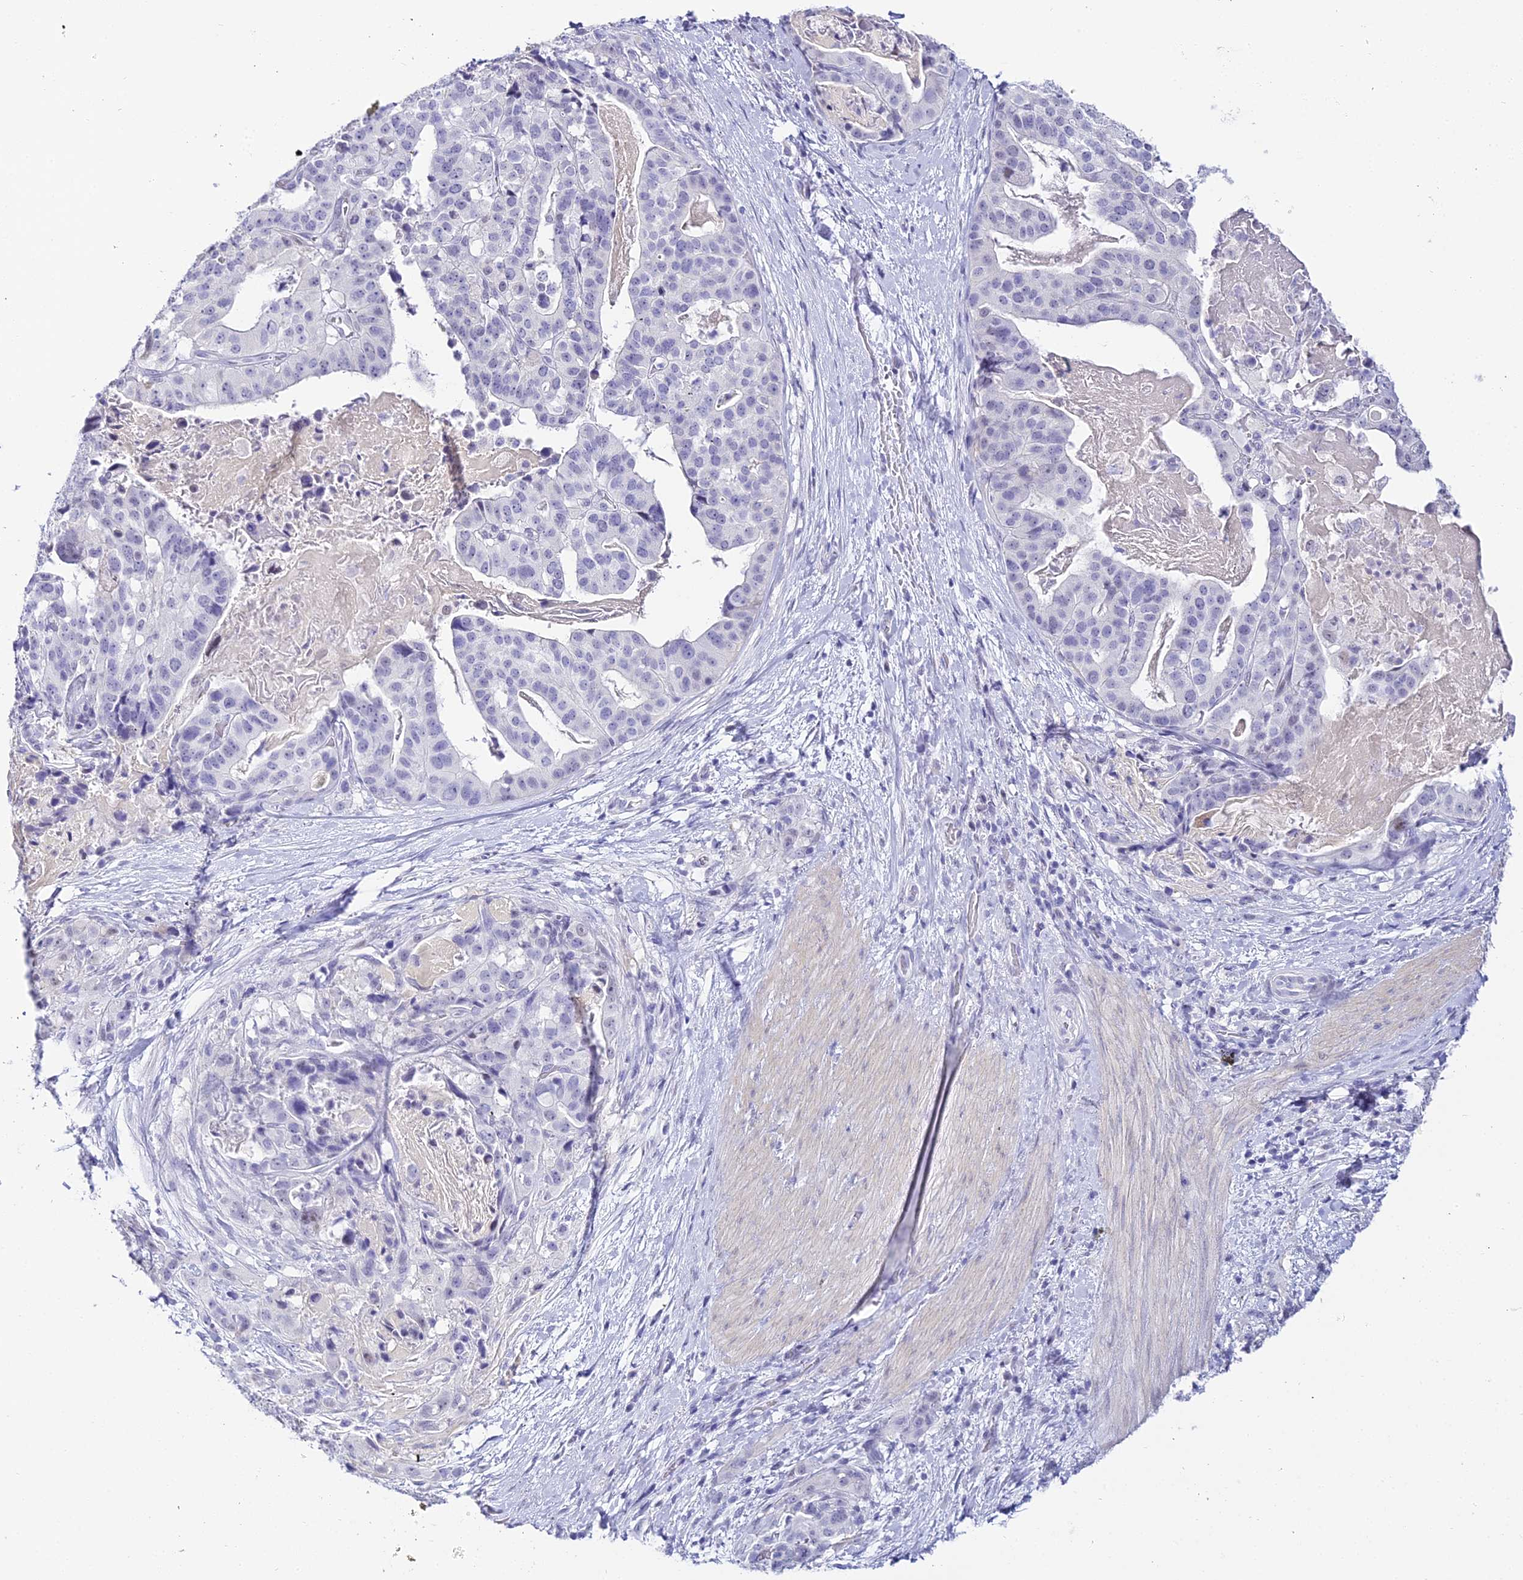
{"staining": {"intensity": "negative", "quantity": "none", "location": "none"}, "tissue": "stomach cancer", "cell_type": "Tumor cells", "image_type": "cancer", "snomed": [{"axis": "morphology", "description": "Adenocarcinoma, NOS"}, {"axis": "topography", "description": "Stomach"}], "caption": "A histopathology image of stomach cancer (adenocarcinoma) stained for a protein exhibits no brown staining in tumor cells.", "gene": "ABHD14A-ACY1", "patient": {"sex": "male", "age": 48}}